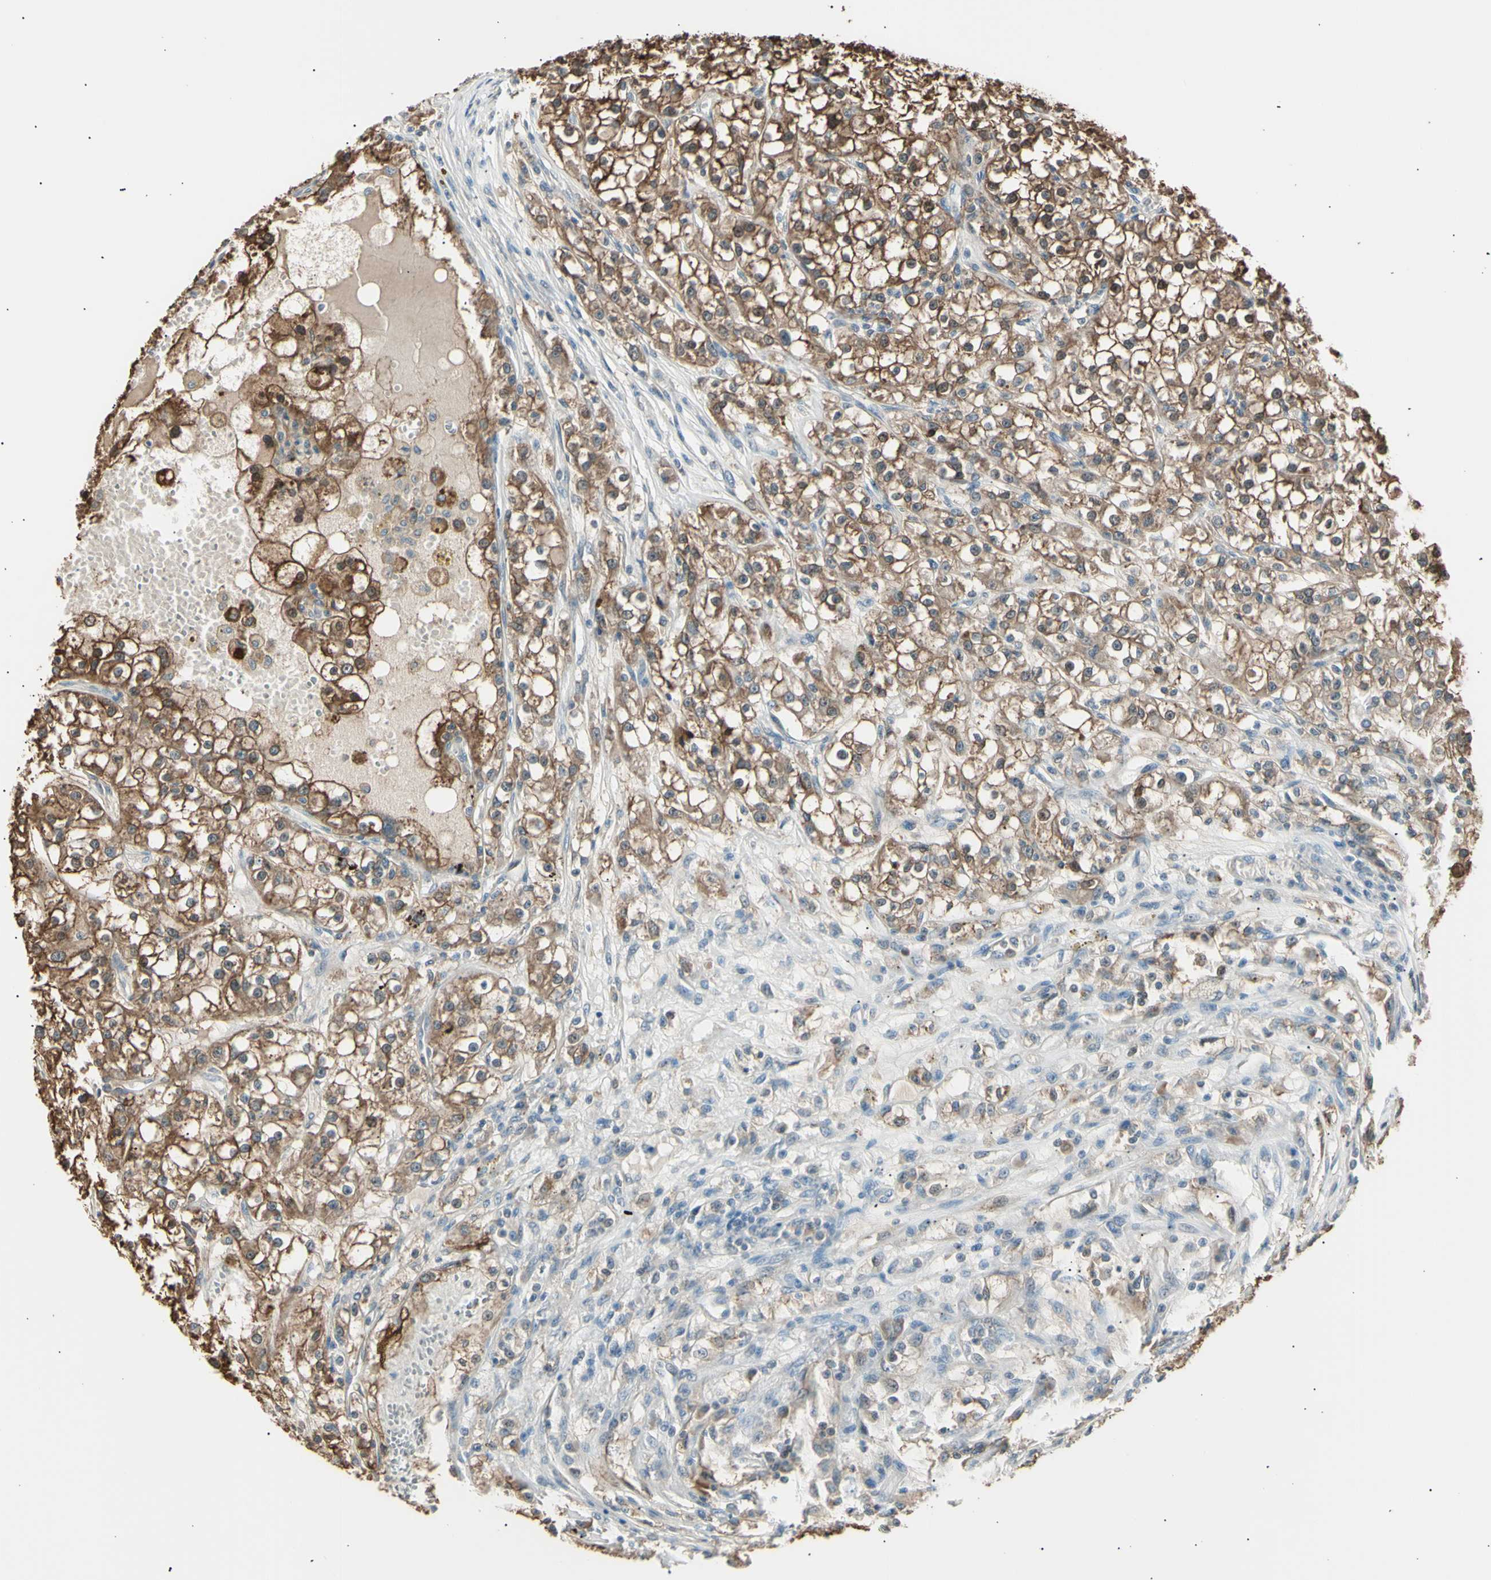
{"staining": {"intensity": "moderate", "quantity": ">75%", "location": "cytoplasmic/membranous"}, "tissue": "renal cancer", "cell_type": "Tumor cells", "image_type": "cancer", "snomed": [{"axis": "morphology", "description": "Adenocarcinoma, NOS"}, {"axis": "topography", "description": "Kidney"}], "caption": "DAB immunohistochemical staining of human renal cancer (adenocarcinoma) demonstrates moderate cytoplasmic/membranous protein staining in approximately >75% of tumor cells.", "gene": "LHPP", "patient": {"sex": "female", "age": 52}}